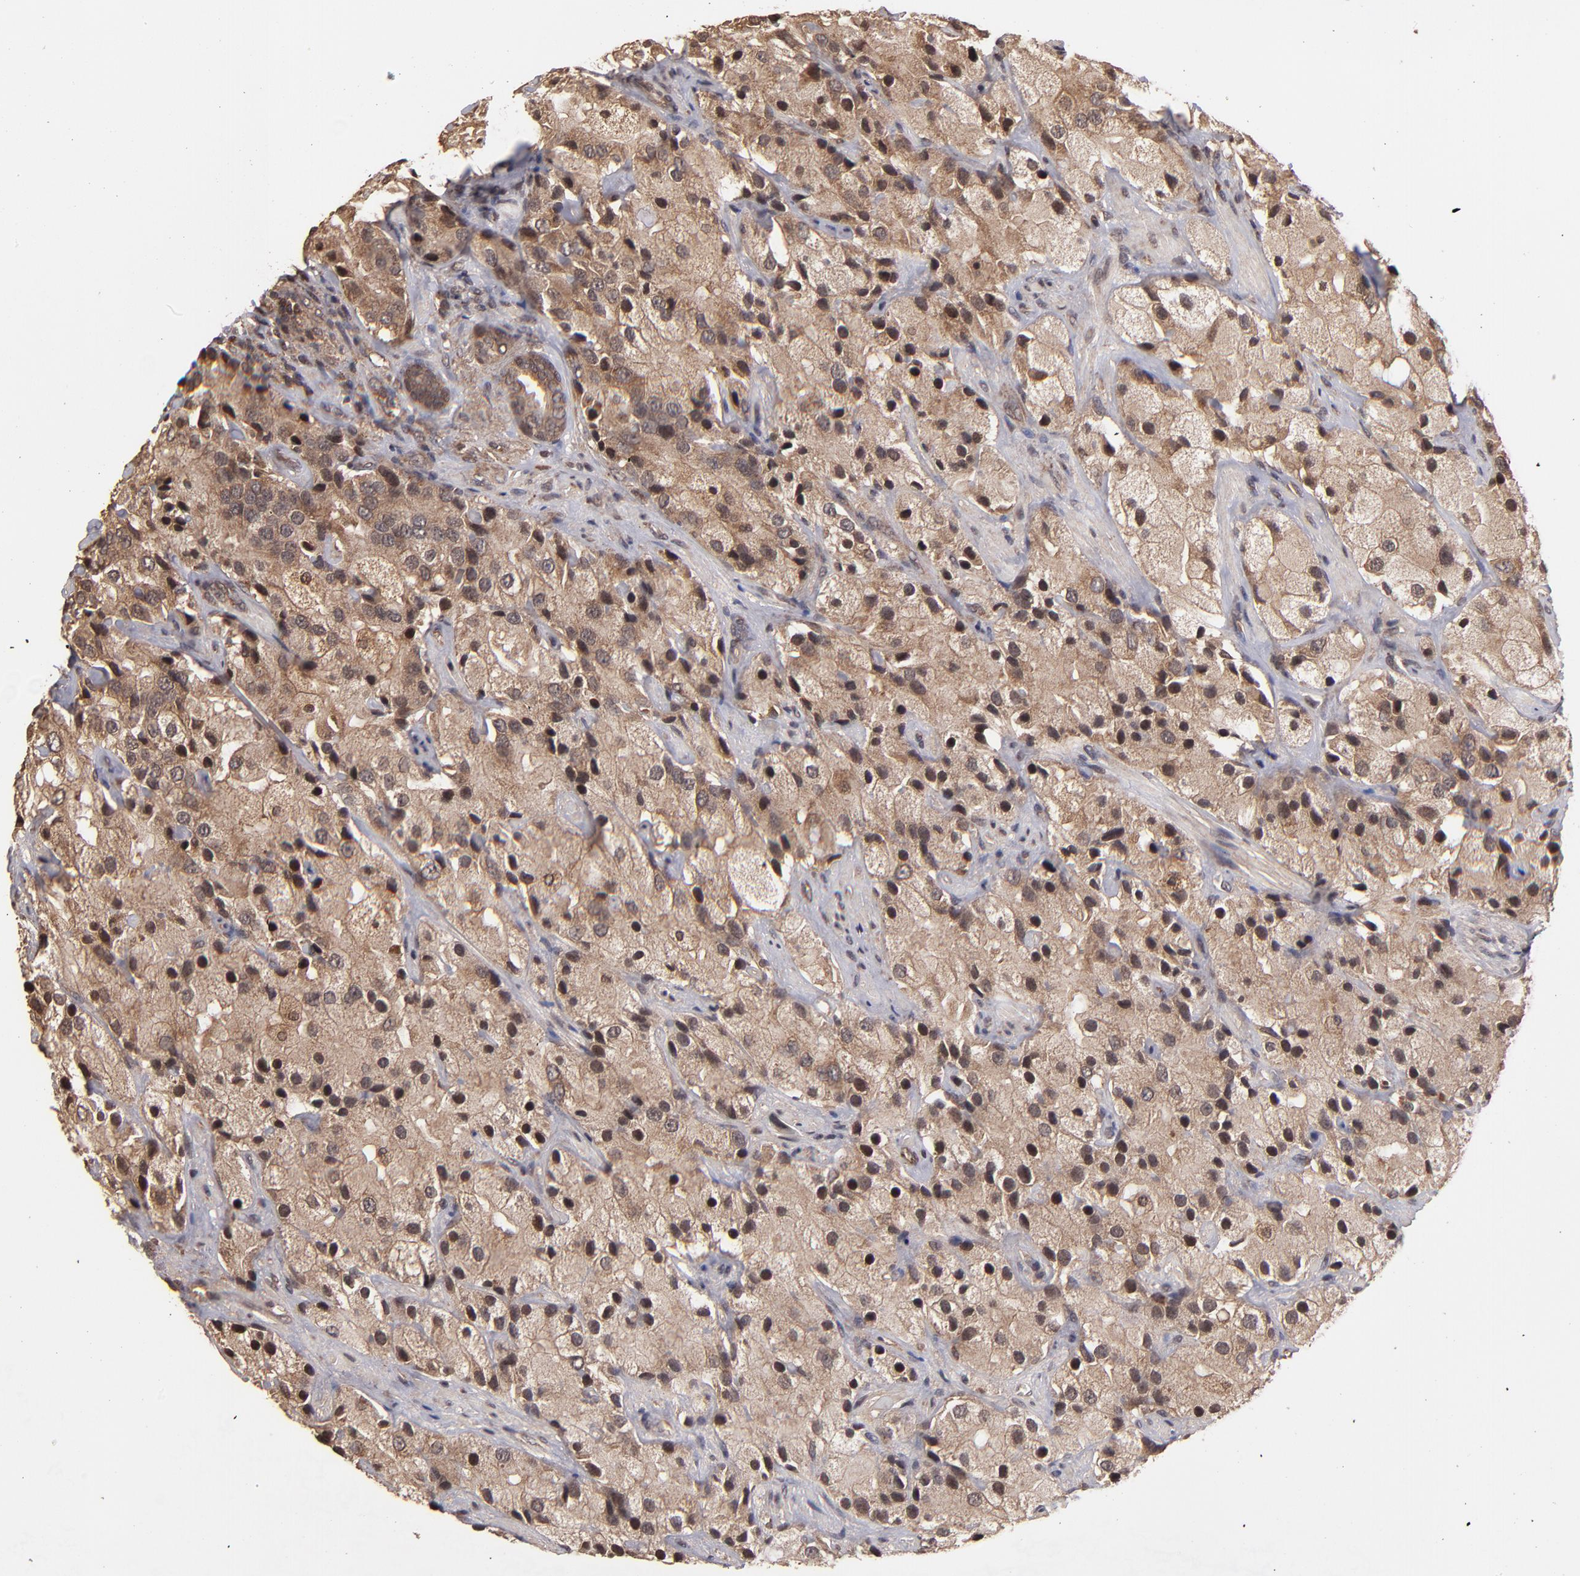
{"staining": {"intensity": "moderate", "quantity": ">75%", "location": "cytoplasmic/membranous"}, "tissue": "prostate cancer", "cell_type": "Tumor cells", "image_type": "cancer", "snomed": [{"axis": "morphology", "description": "Adenocarcinoma, High grade"}, {"axis": "topography", "description": "Prostate"}], "caption": "Brown immunohistochemical staining in high-grade adenocarcinoma (prostate) displays moderate cytoplasmic/membranous positivity in about >75% of tumor cells.", "gene": "NFE2L2", "patient": {"sex": "male", "age": 70}}